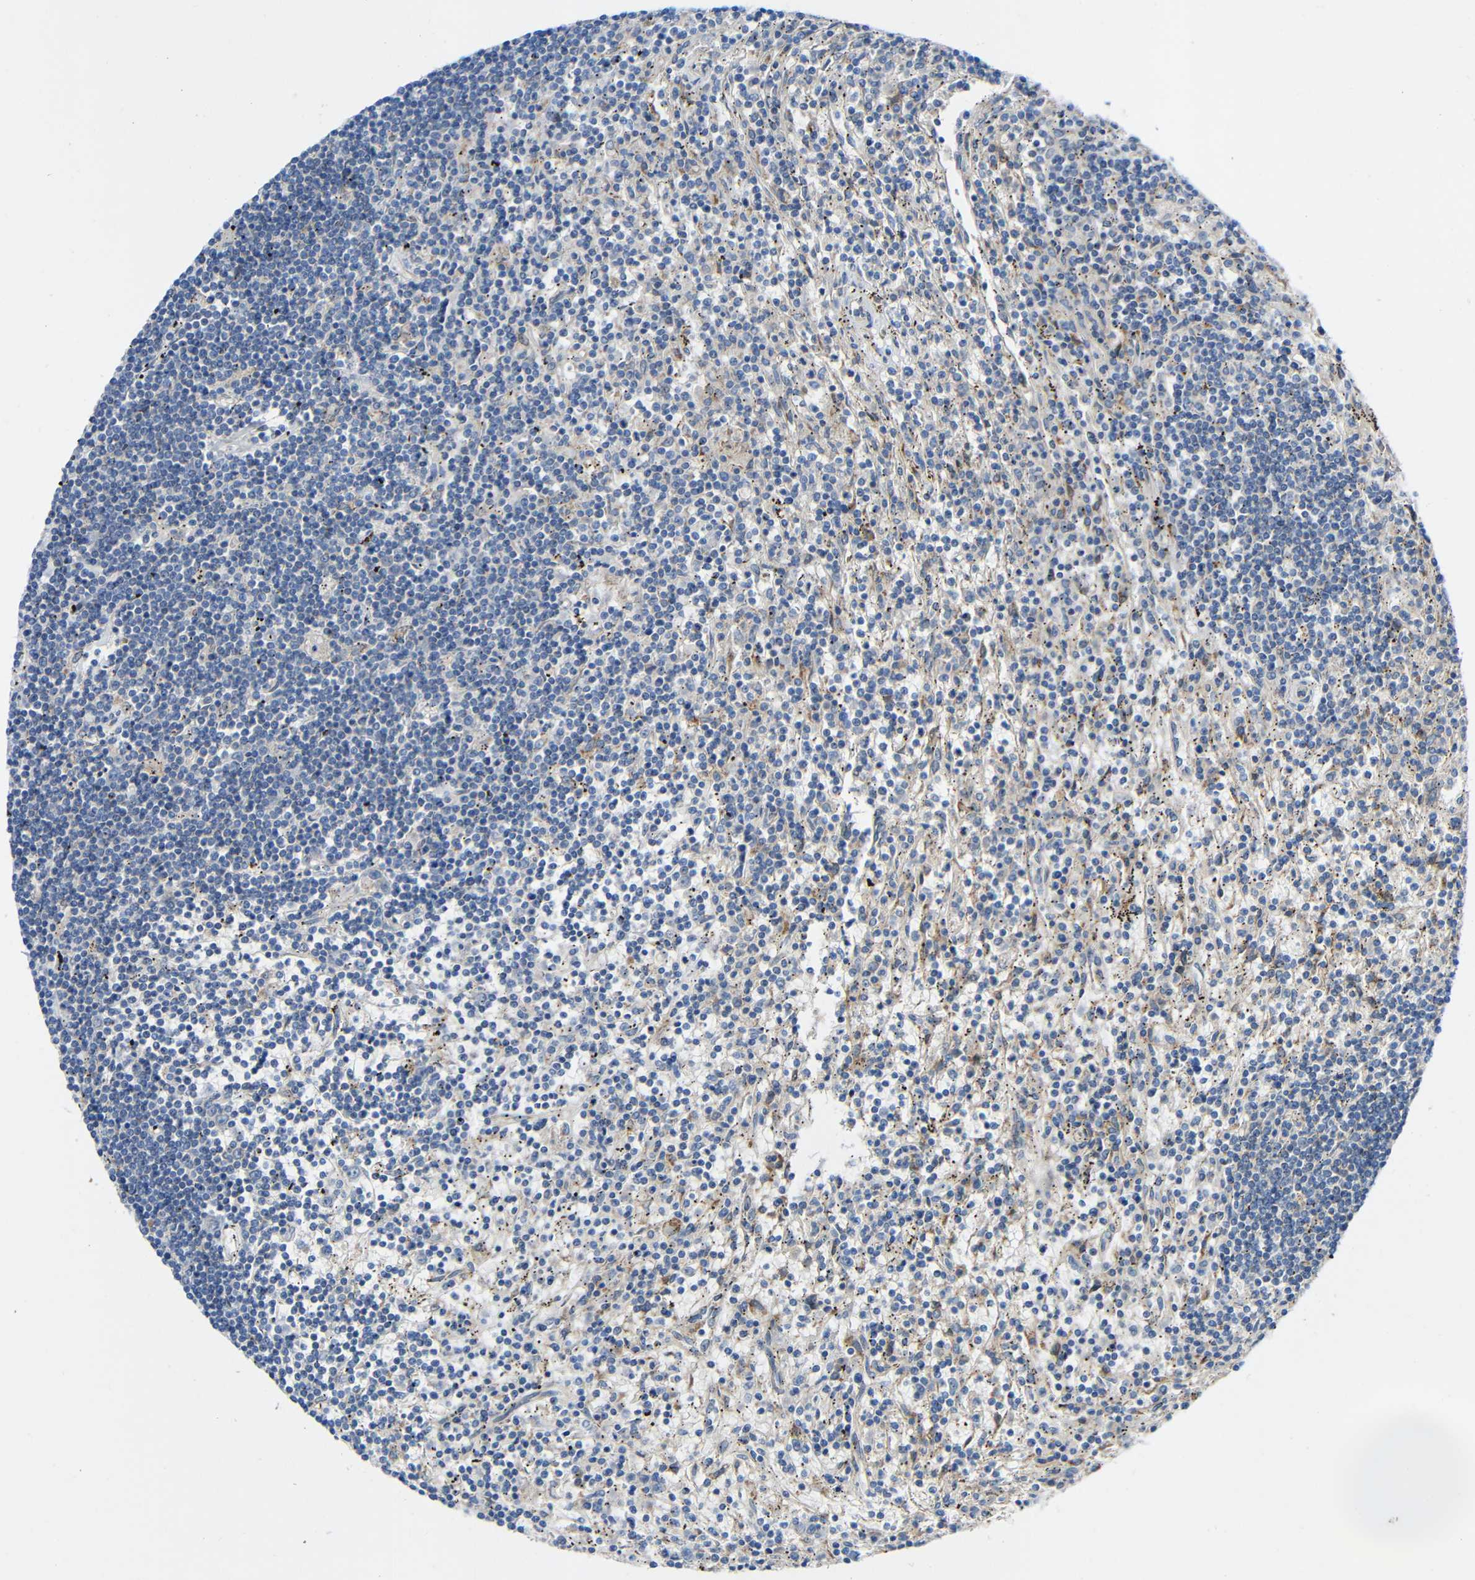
{"staining": {"intensity": "negative", "quantity": "none", "location": "none"}, "tissue": "lymphoma", "cell_type": "Tumor cells", "image_type": "cancer", "snomed": [{"axis": "morphology", "description": "Malignant lymphoma, non-Hodgkin's type, Low grade"}, {"axis": "topography", "description": "Spleen"}], "caption": "This is an immunohistochemistry (IHC) micrograph of malignant lymphoma, non-Hodgkin's type (low-grade). There is no expression in tumor cells.", "gene": "TMEM25", "patient": {"sex": "male", "age": 76}}